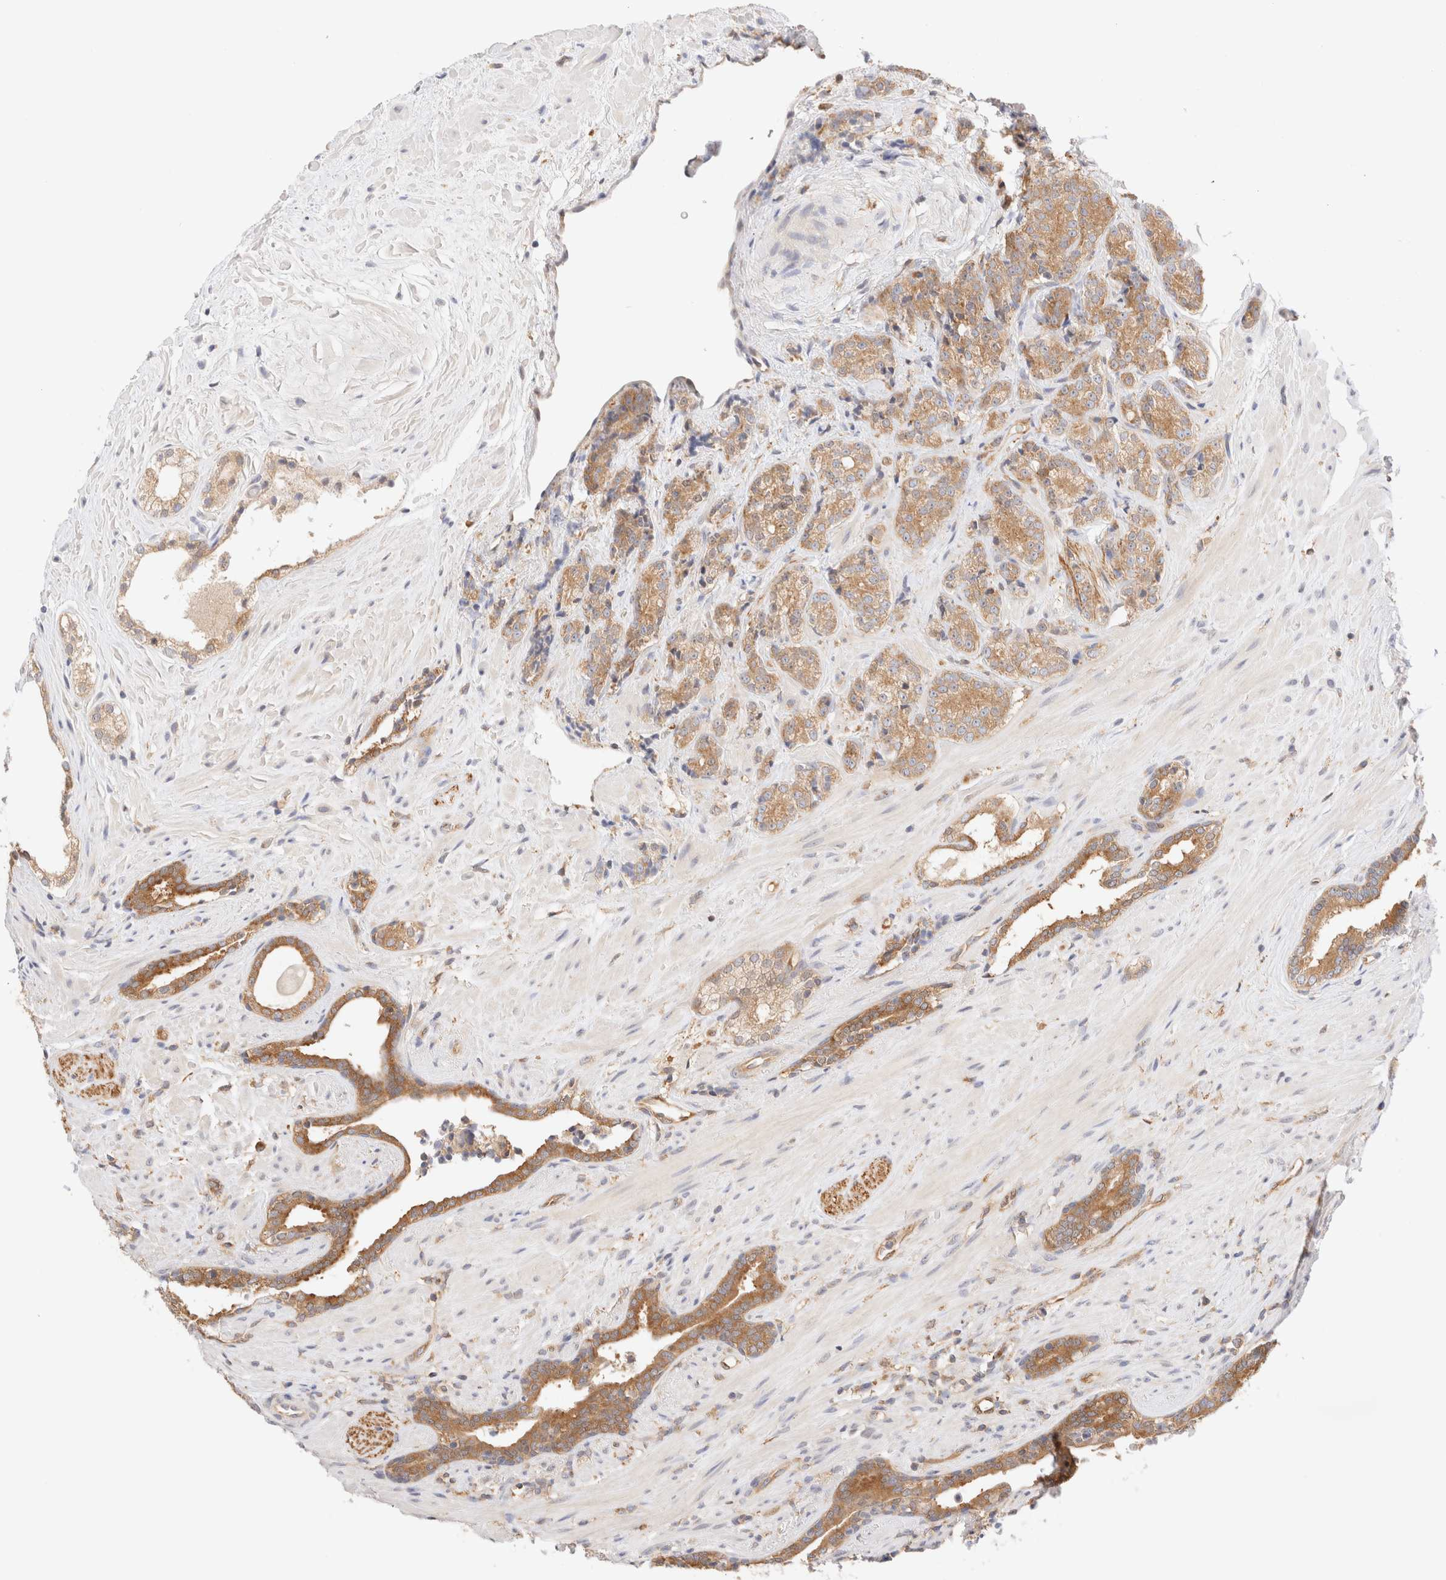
{"staining": {"intensity": "moderate", "quantity": ">75%", "location": "cytoplasmic/membranous"}, "tissue": "prostate cancer", "cell_type": "Tumor cells", "image_type": "cancer", "snomed": [{"axis": "morphology", "description": "Adenocarcinoma, High grade"}, {"axis": "topography", "description": "Prostate"}], "caption": "The immunohistochemical stain highlights moderate cytoplasmic/membranous expression in tumor cells of prostate cancer (high-grade adenocarcinoma) tissue.", "gene": "RABEP1", "patient": {"sex": "male", "age": 71}}